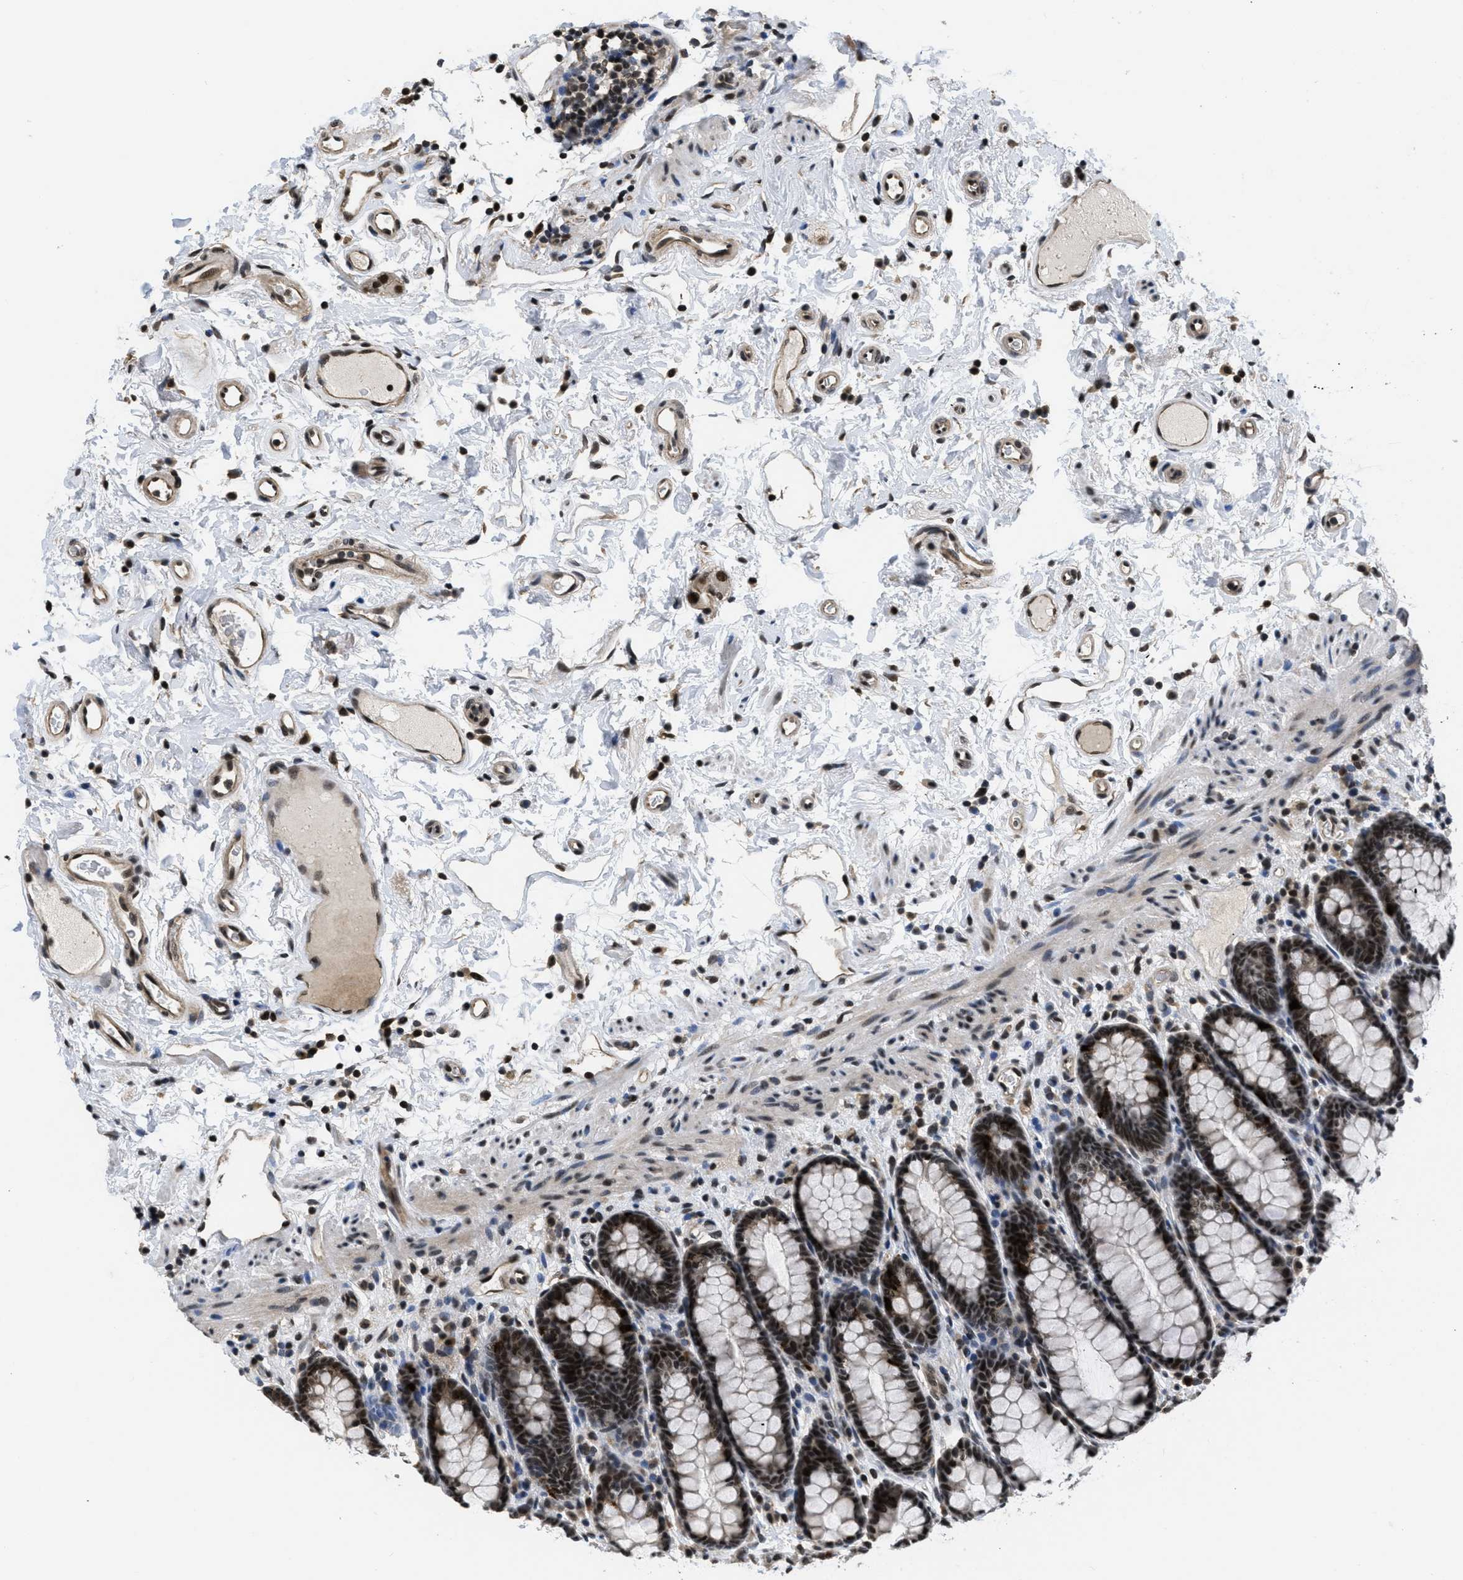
{"staining": {"intensity": "strong", "quantity": ">75%", "location": "cytoplasmic/membranous,nuclear"}, "tissue": "rectum", "cell_type": "Glandular cells", "image_type": "normal", "snomed": [{"axis": "morphology", "description": "Normal tissue, NOS"}, {"axis": "topography", "description": "Rectum"}], "caption": "This image exhibits unremarkable rectum stained with immunohistochemistry (IHC) to label a protein in brown. The cytoplasmic/membranous,nuclear of glandular cells show strong positivity for the protein. Nuclei are counter-stained blue.", "gene": "CUL4B", "patient": {"sex": "male", "age": 92}}